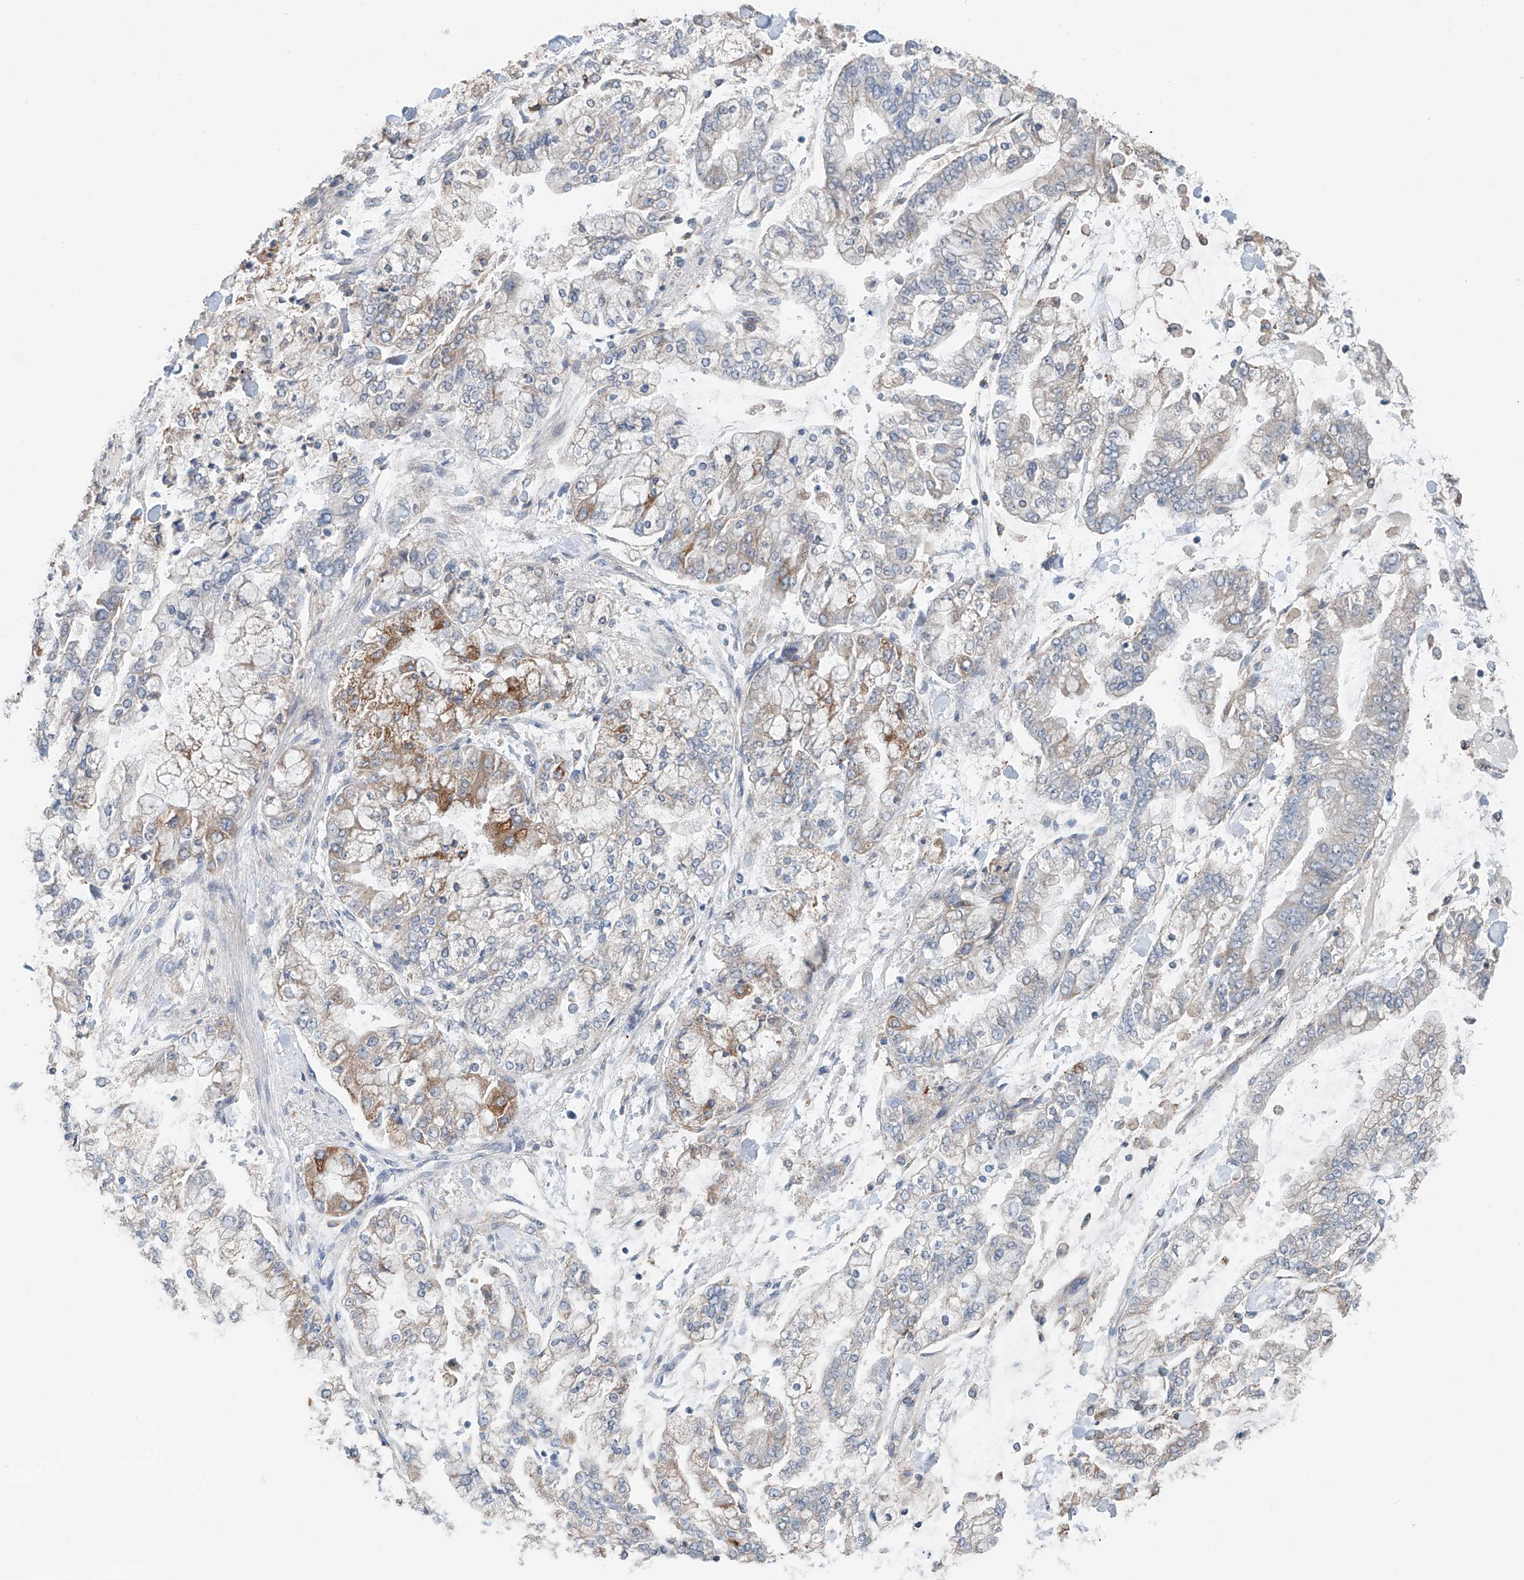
{"staining": {"intensity": "moderate", "quantity": "<25%", "location": "cytoplasmic/membranous"}, "tissue": "stomach cancer", "cell_type": "Tumor cells", "image_type": "cancer", "snomed": [{"axis": "morphology", "description": "Normal tissue, NOS"}, {"axis": "morphology", "description": "Adenocarcinoma, NOS"}, {"axis": "topography", "description": "Stomach, upper"}, {"axis": "topography", "description": "Stomach"}], "caption": "IHC micrograph of neoplastic tissue: human stomach cancer (adenocarcinoma) stained using IHC reveals low levels of moderate protein expression localized specifically in the cytoplasmic/membranous of tumor cells, appearing as a cytoplasmic/membranous brown color.", "gene": "KCNK10", "patient": {"sex": "male", "age": 76}}